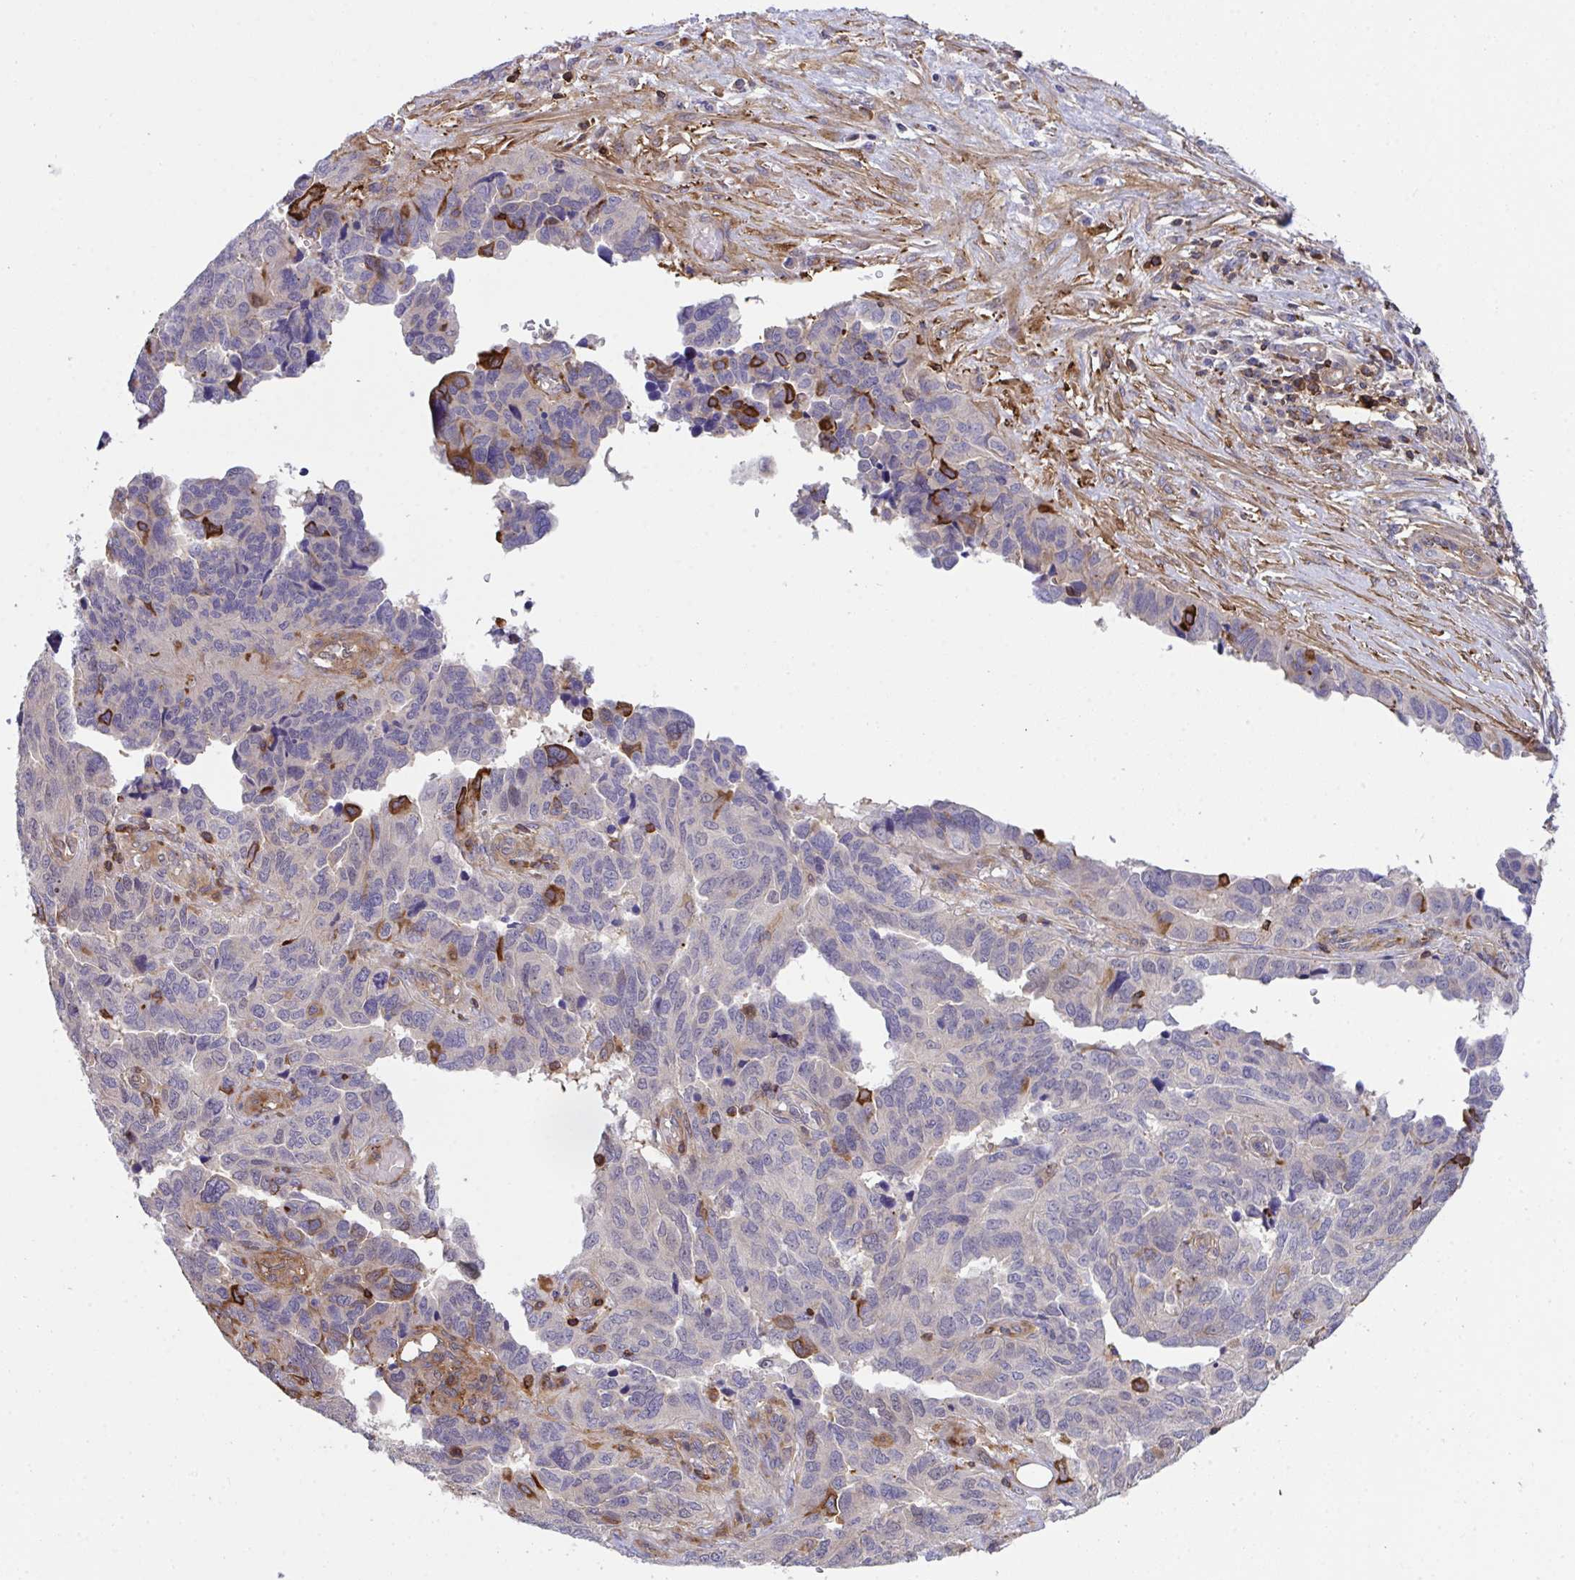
{"staining": {"intensity": "strong", "quantity": "<25%", "location": "cytoplasmic/membranous"}, "tissue": "ovarian cancer", "cell_type": "Tumor cells", "image_type": "cancer", "snomed": [{"axis": "morphology", "description": "Cystadenocarcinoma, serous, NOS"}, {"axis": "topography", "description": "Ovary"}], "caption": "Brown immunohistochemical staining in human ovarian cancer (serous cystadenocarcinoma) shows strong cytoplasmic/membranous staining in approximately <25% of tumor cells.", "gene": "PPIH", "patient": {"sex": "female", "age": 64}}